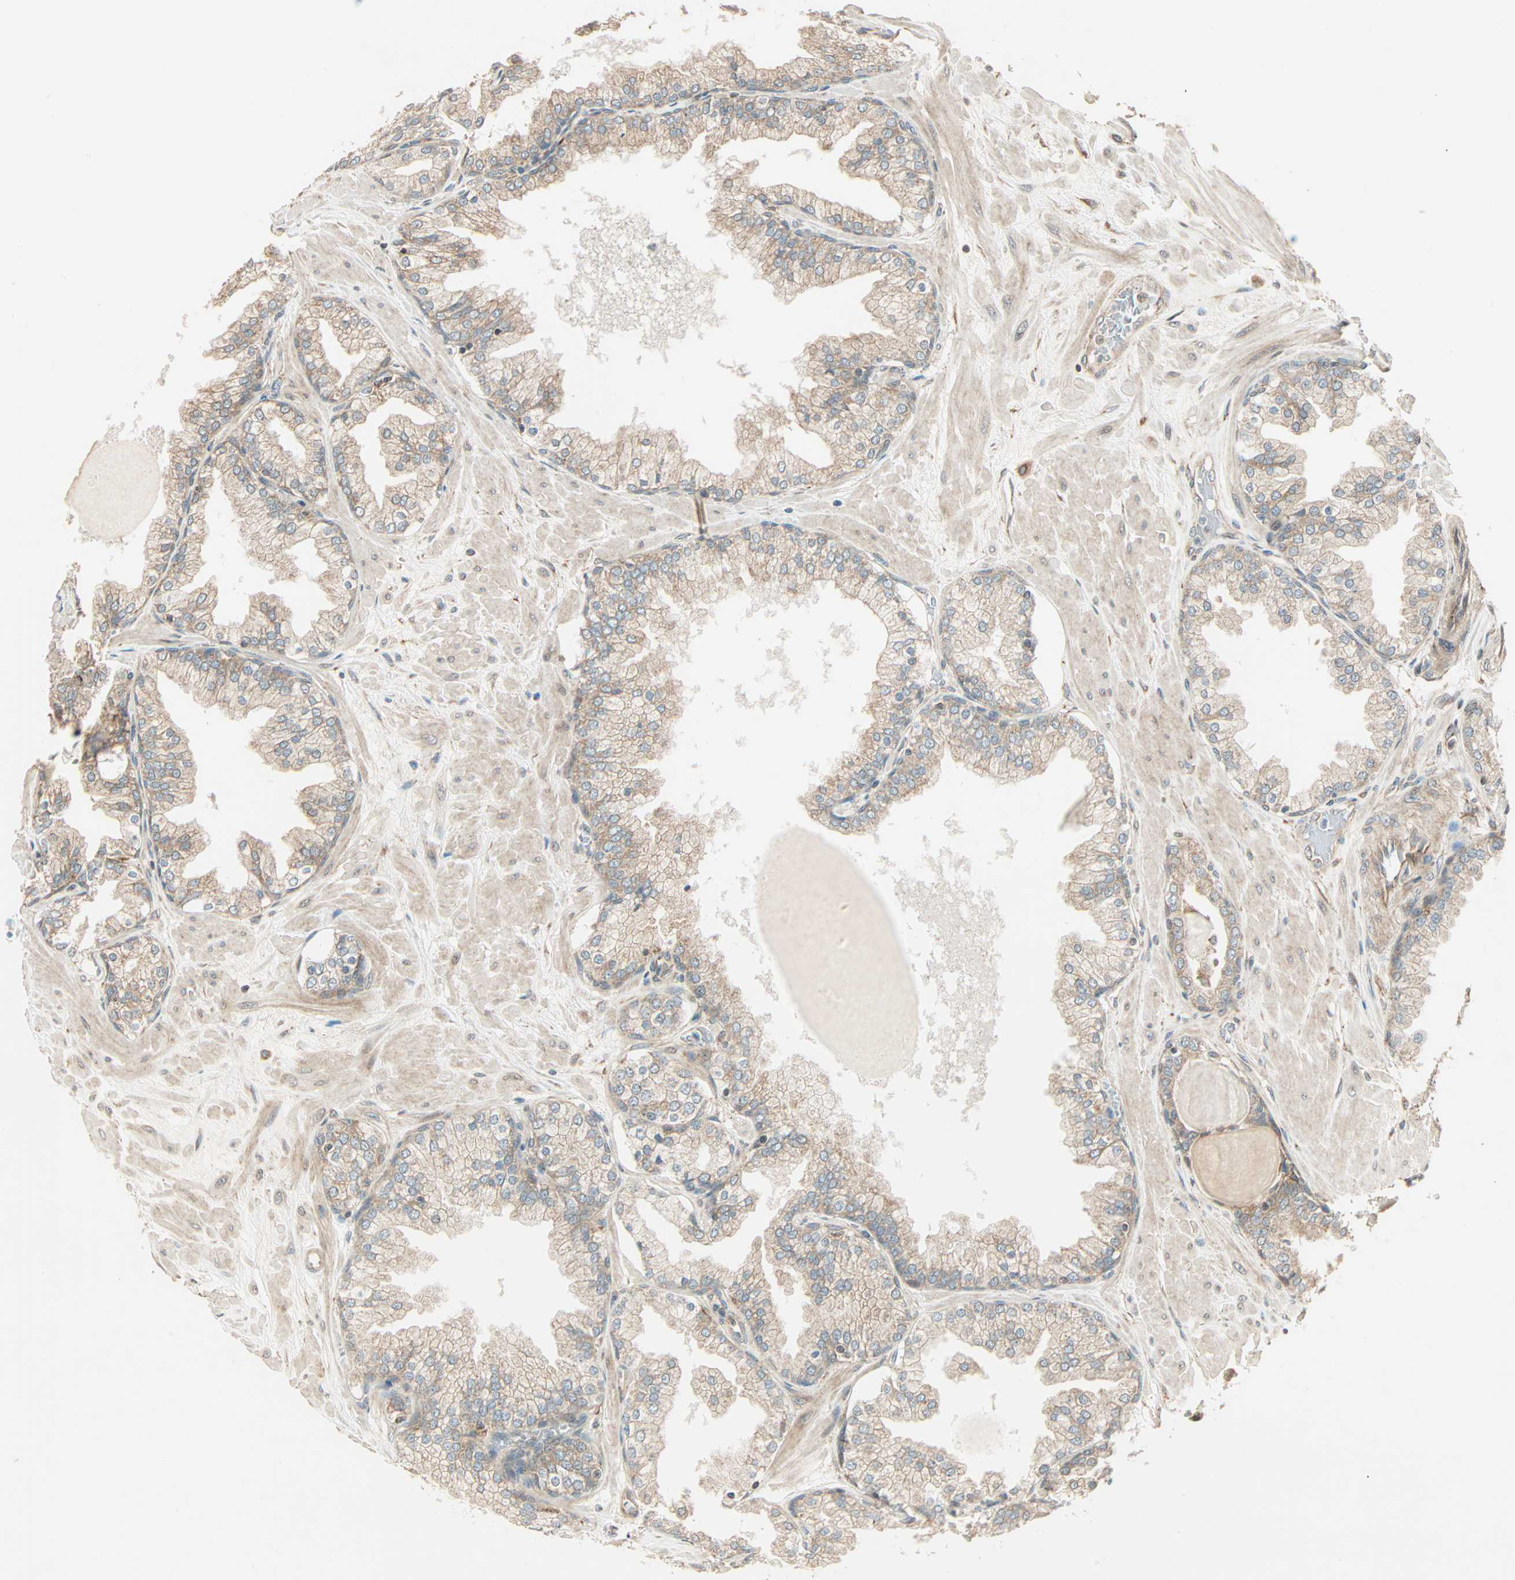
{"staining": {"intensity": "moderate", "quantity": ">75%", "location": "cytoplasmic/membranous,nuclear"}, "tissue": "prostate", "cell_type": "Glandular cells", "image_type": "normal", "snomed": [{"axis": "morphology", "description": "Normal tissue, NOS"}, {"axis": "topography", "description": "Prostate"}], "caption": "Human prostate stained with a protein marker demonstrates moderate staining in glandular cells.", "gene": "PNPLA6", "patient": {"sex": "male", "age": 51}}